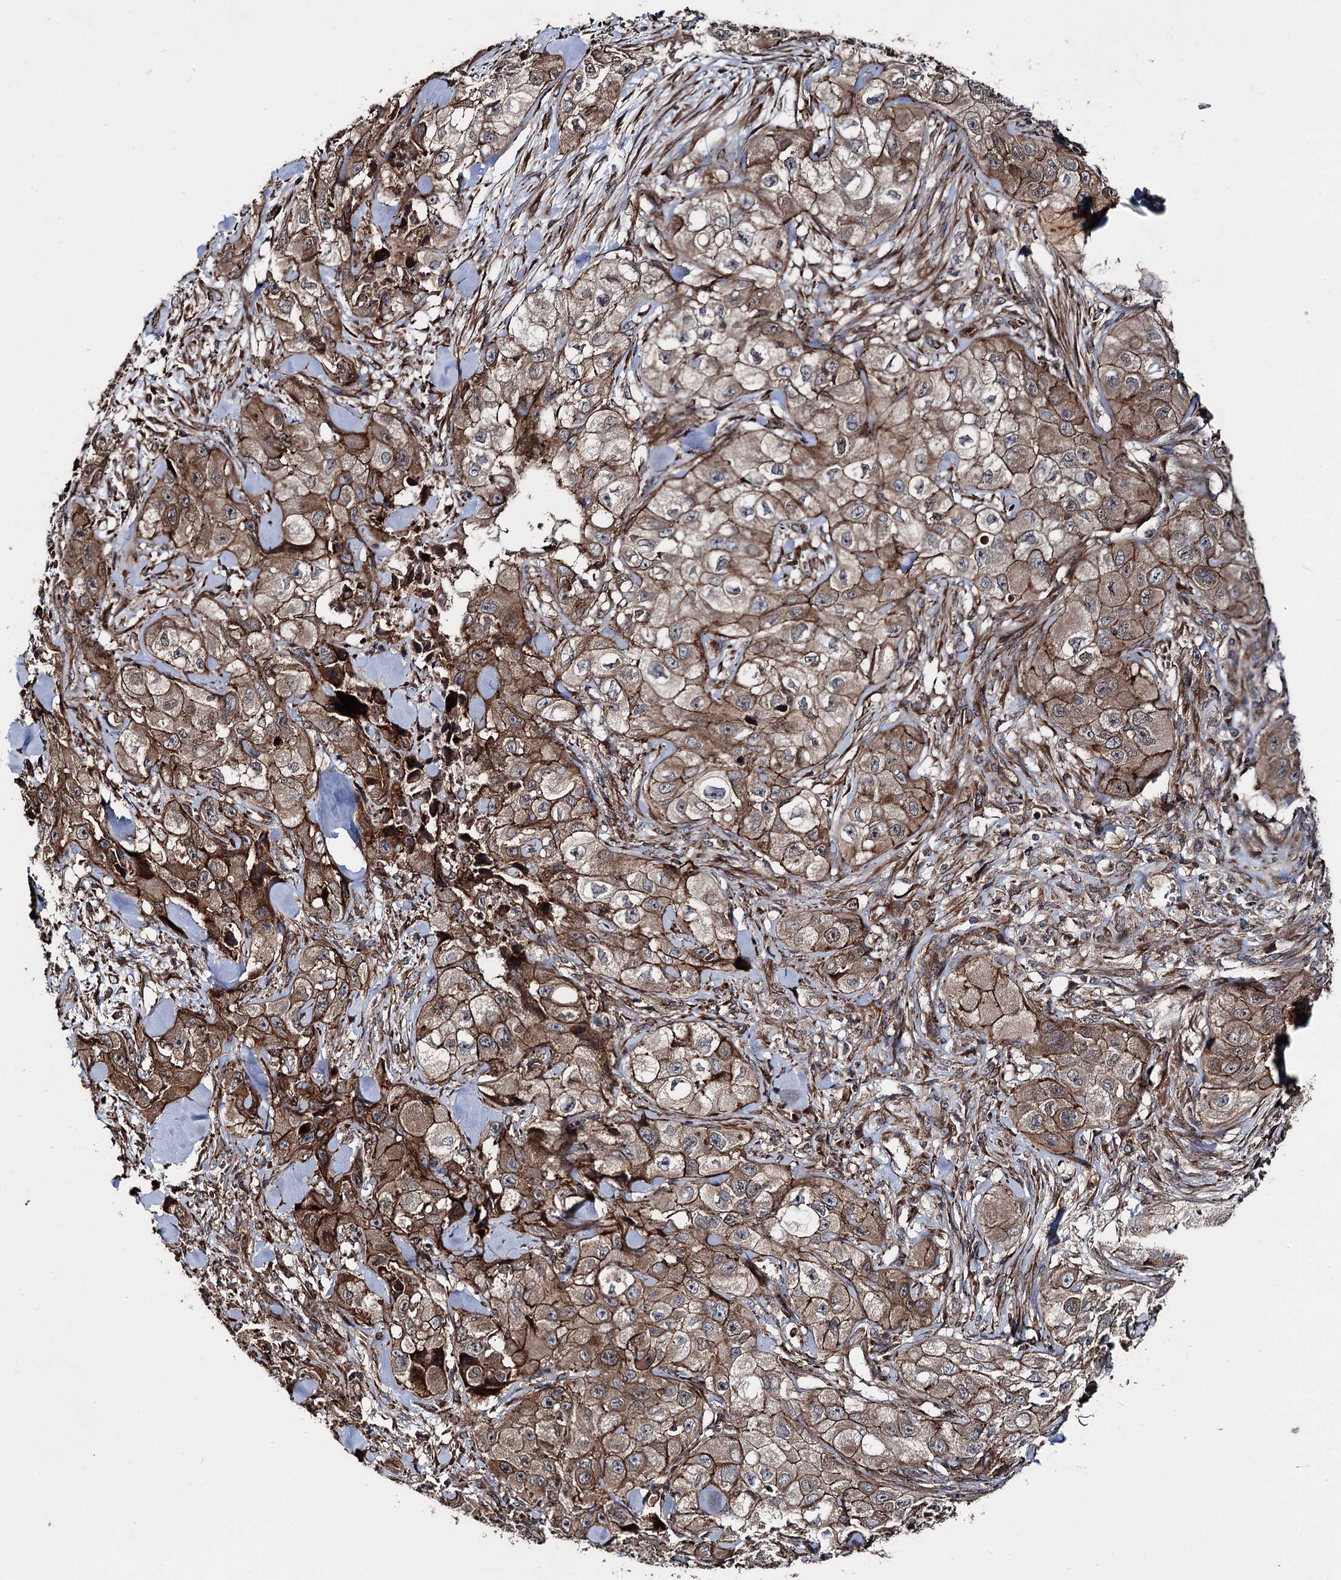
{"staining": {"intensity": "moderate", "quantity": ">75%", "location": "cytoplasmic/membranous"}, "tissue": "skin cancer", "cell_type": "Tumor cells", "image_type": "cancer", "snomed": [{"axis": "morphology", "description": "Squamous cell carcinoma, NOS"}, {"axis": "topography", "description": "Skin"}, {"axis": "topography", "description": "Subcutis"}], "caption": "Human skin cancer stained with a protein marker displays moderate staining in tumor cells.", "gene": "ITFG2", "patient": {"sex": "male", "age": 73}}